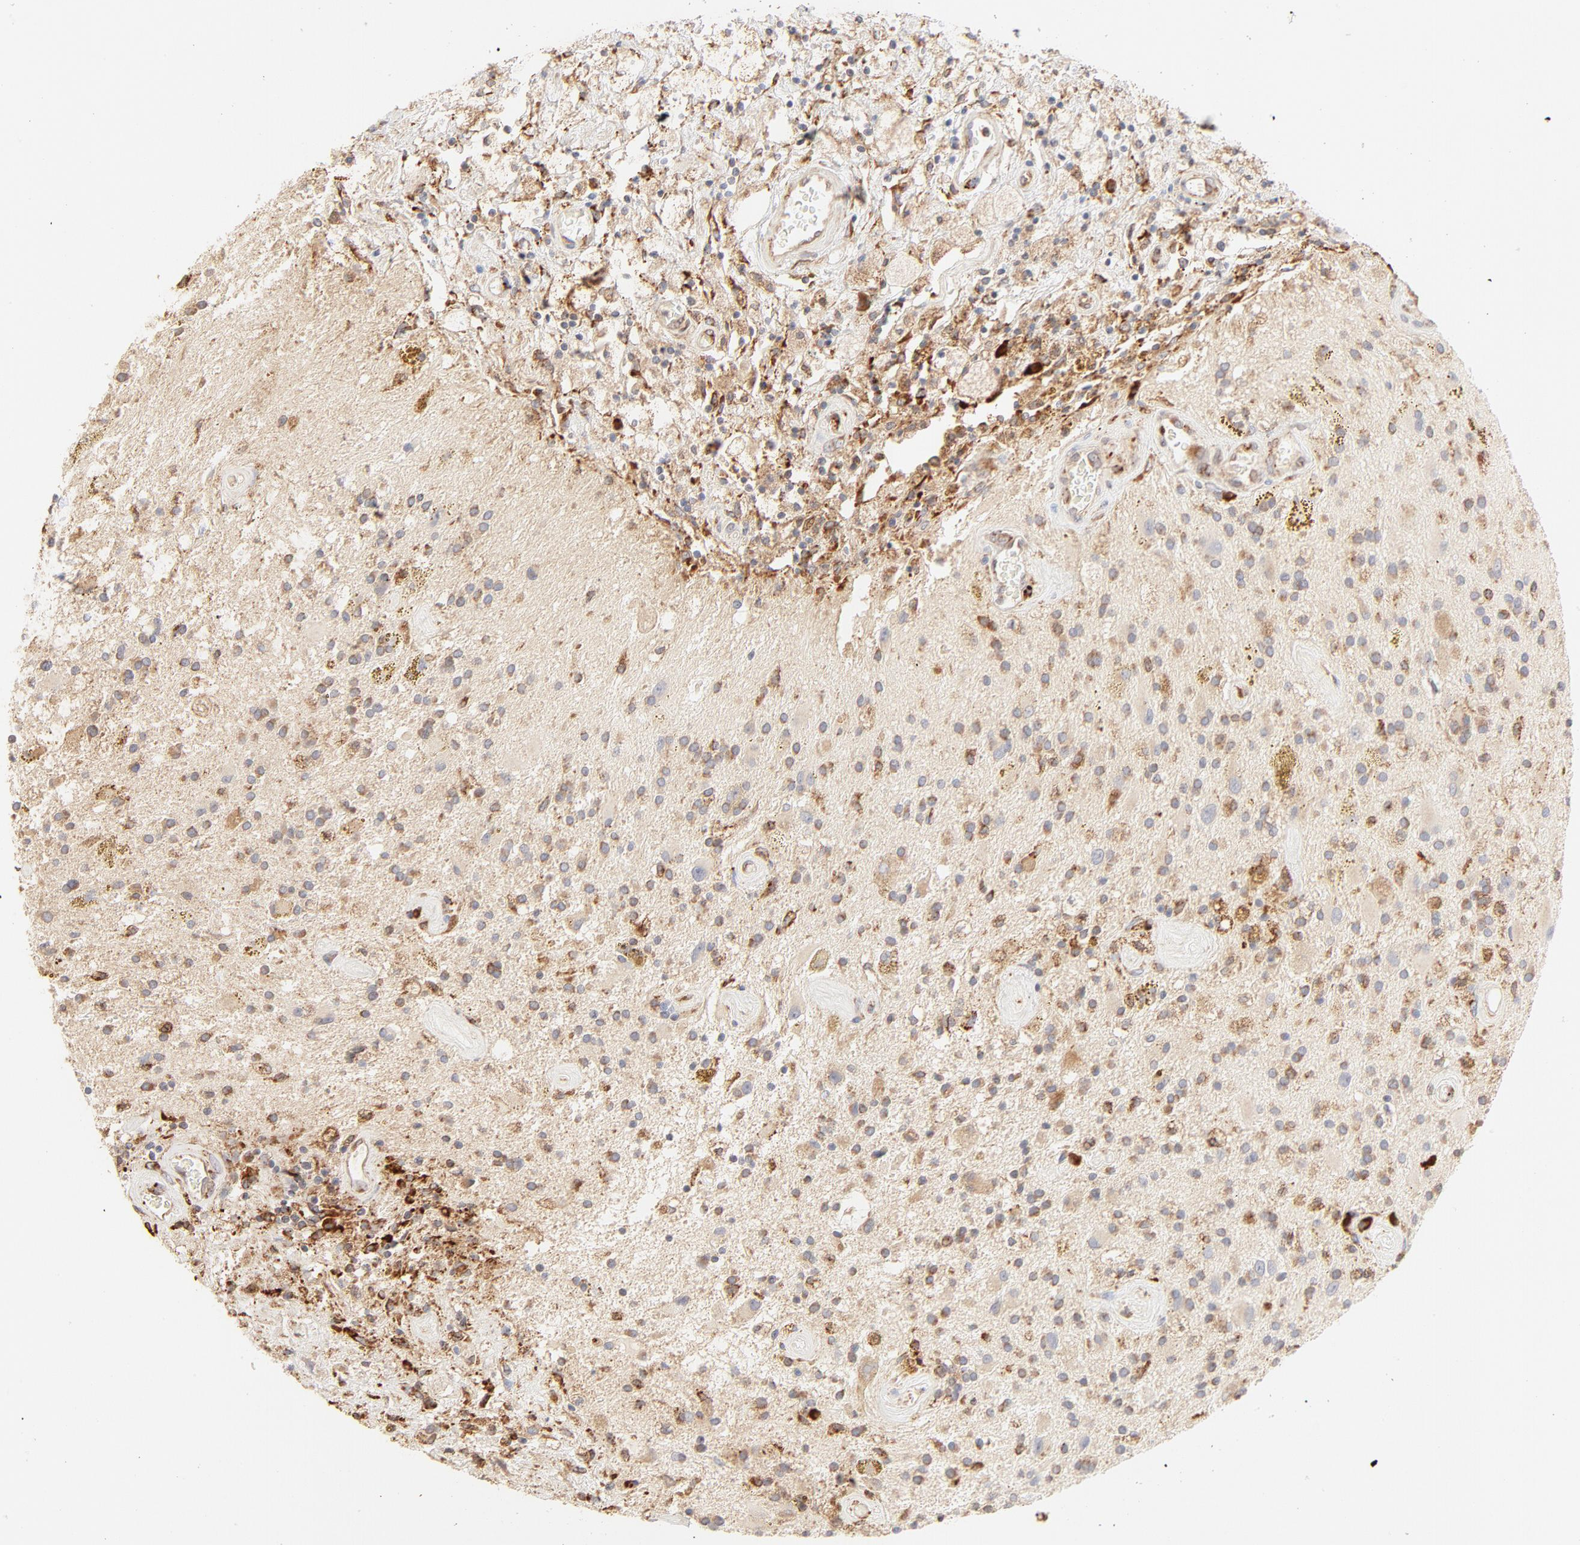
{"staining": {"intensity": "moderate", "quantity": "25%-75%", "location": "cytoplasmic/membranous"}, "tissue": "glioma", "cell_type": "Tumor cells", "image_type": "cancer", "snomed": [{"axis": "morphology", "description": "Glioma, malignant, Low grade"}, {"axis": "topography", "description": "Brain"}], "caption": "The immunohistochemical stain labels moderate cytoplasmic/membranous positivity in tumor cells of malignant glioma (low-grade) tissue. (DAB = brown stain, brightfield microscopy at high magnification).", "gene": "PARP12", "patient": {"sex": "male", "age": 58}}